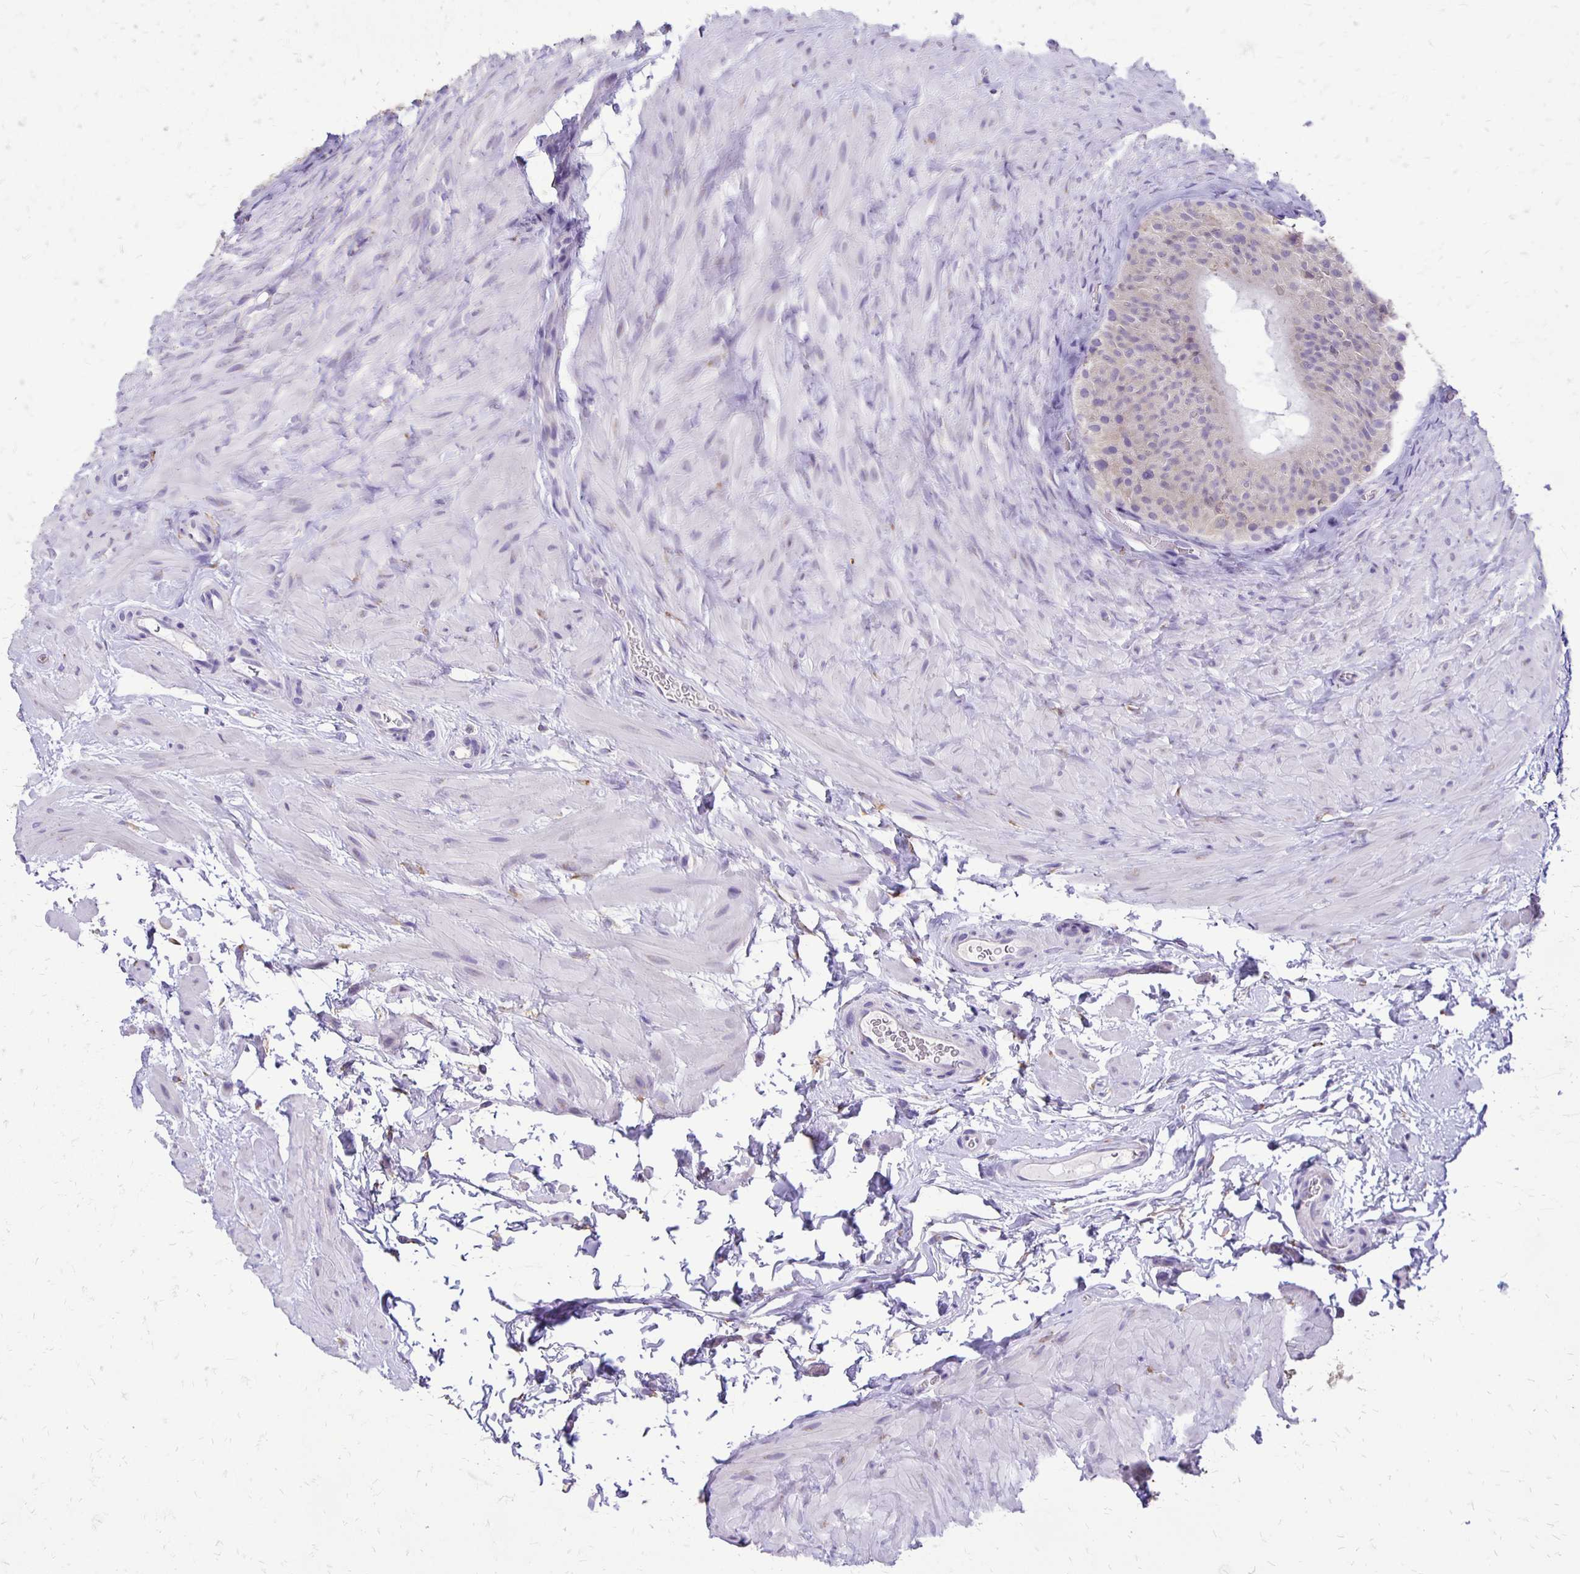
{"staining": {"intensity": "weak", "quantity": ">75%", "location": "cytoplasmic/membranous"}, "tissue": "epididymis", "cell_type": "Glandular cells", "image_type": "normal", "snomed": [{"axis": "morphology", "description": "Normal tissue, NOS"}, {"axis": "topography", "description": "Epididymis, spermatic cord, NOS"}, {"axis": "topography", "description": "Epididymis"}], "caption": "Protein staining exhibits weak cytoplasmic/membranous staining in approximately >75% of glandular cells in unremarkable epididymis. The staining is performed using DAB brown chromogen to label protein expression. The nuclei are counter-stained blue using hematoxylin.", "gene": "ANKRD45", "patient": {"sex": "male", "age": 31}}